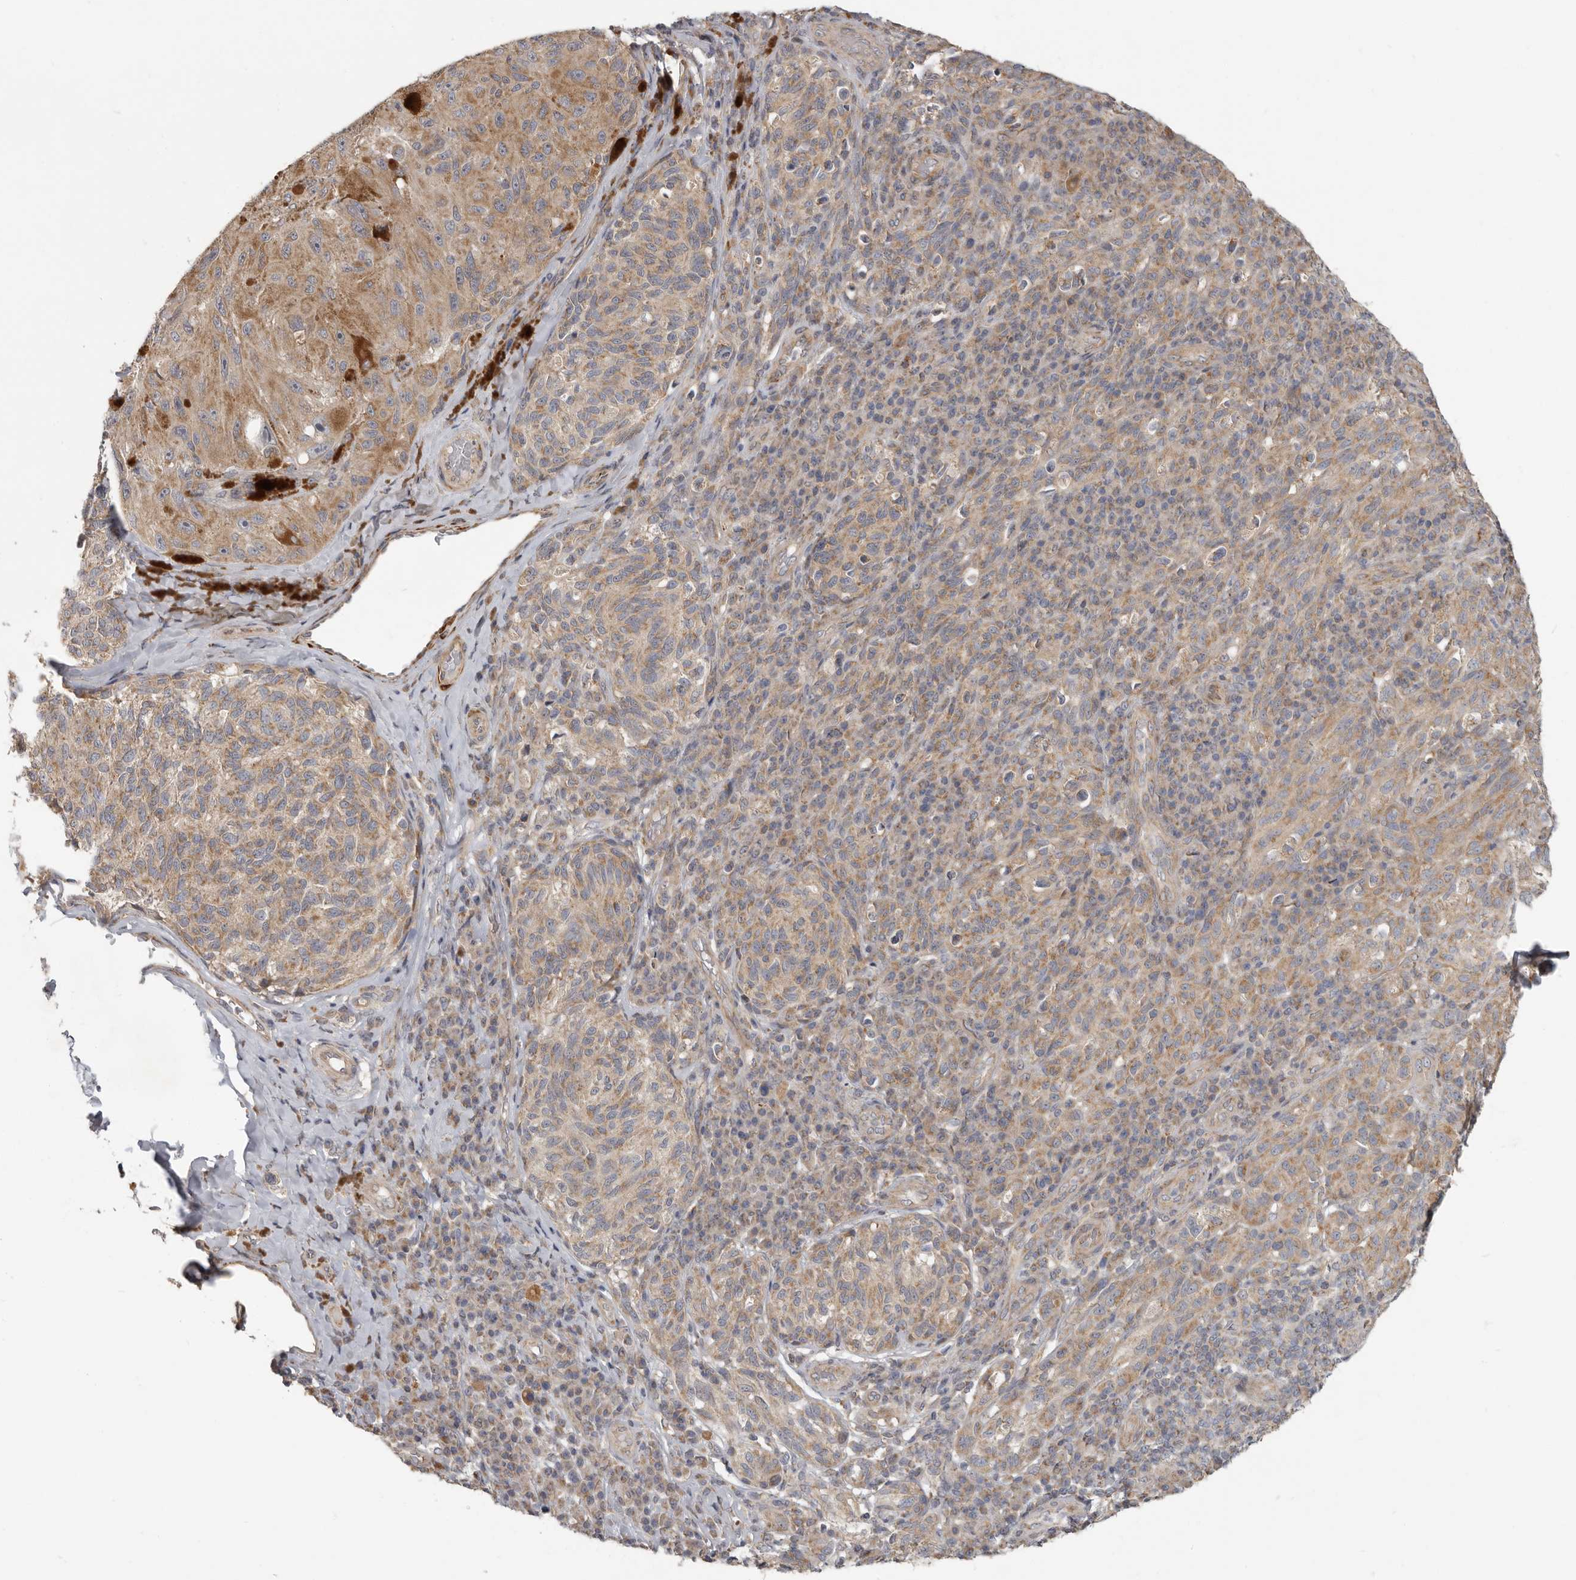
{"staining": {"intensity": "weak", "quantity": ">75%", "location": "cytoplasmic/membranous"}, "tissue": "melanoma", "cell_type": "Tumor cells", "image_type": "cancer", "snomed": [{"axis": "morphology", "description": "Malignant melanoma, NOS"}, {"axis": "topography", "description": "Skin"}], "caption": "Immunohistochemistry (IHC) (DAB (3,3'-diaminobenzidine)) staining of malignant melanoma exhibits weak cytoplasmic/membranous protein expression in about >75% of tumor cells.", "gene": "UNK", "patient": {"sex": "female", "age": 73}}